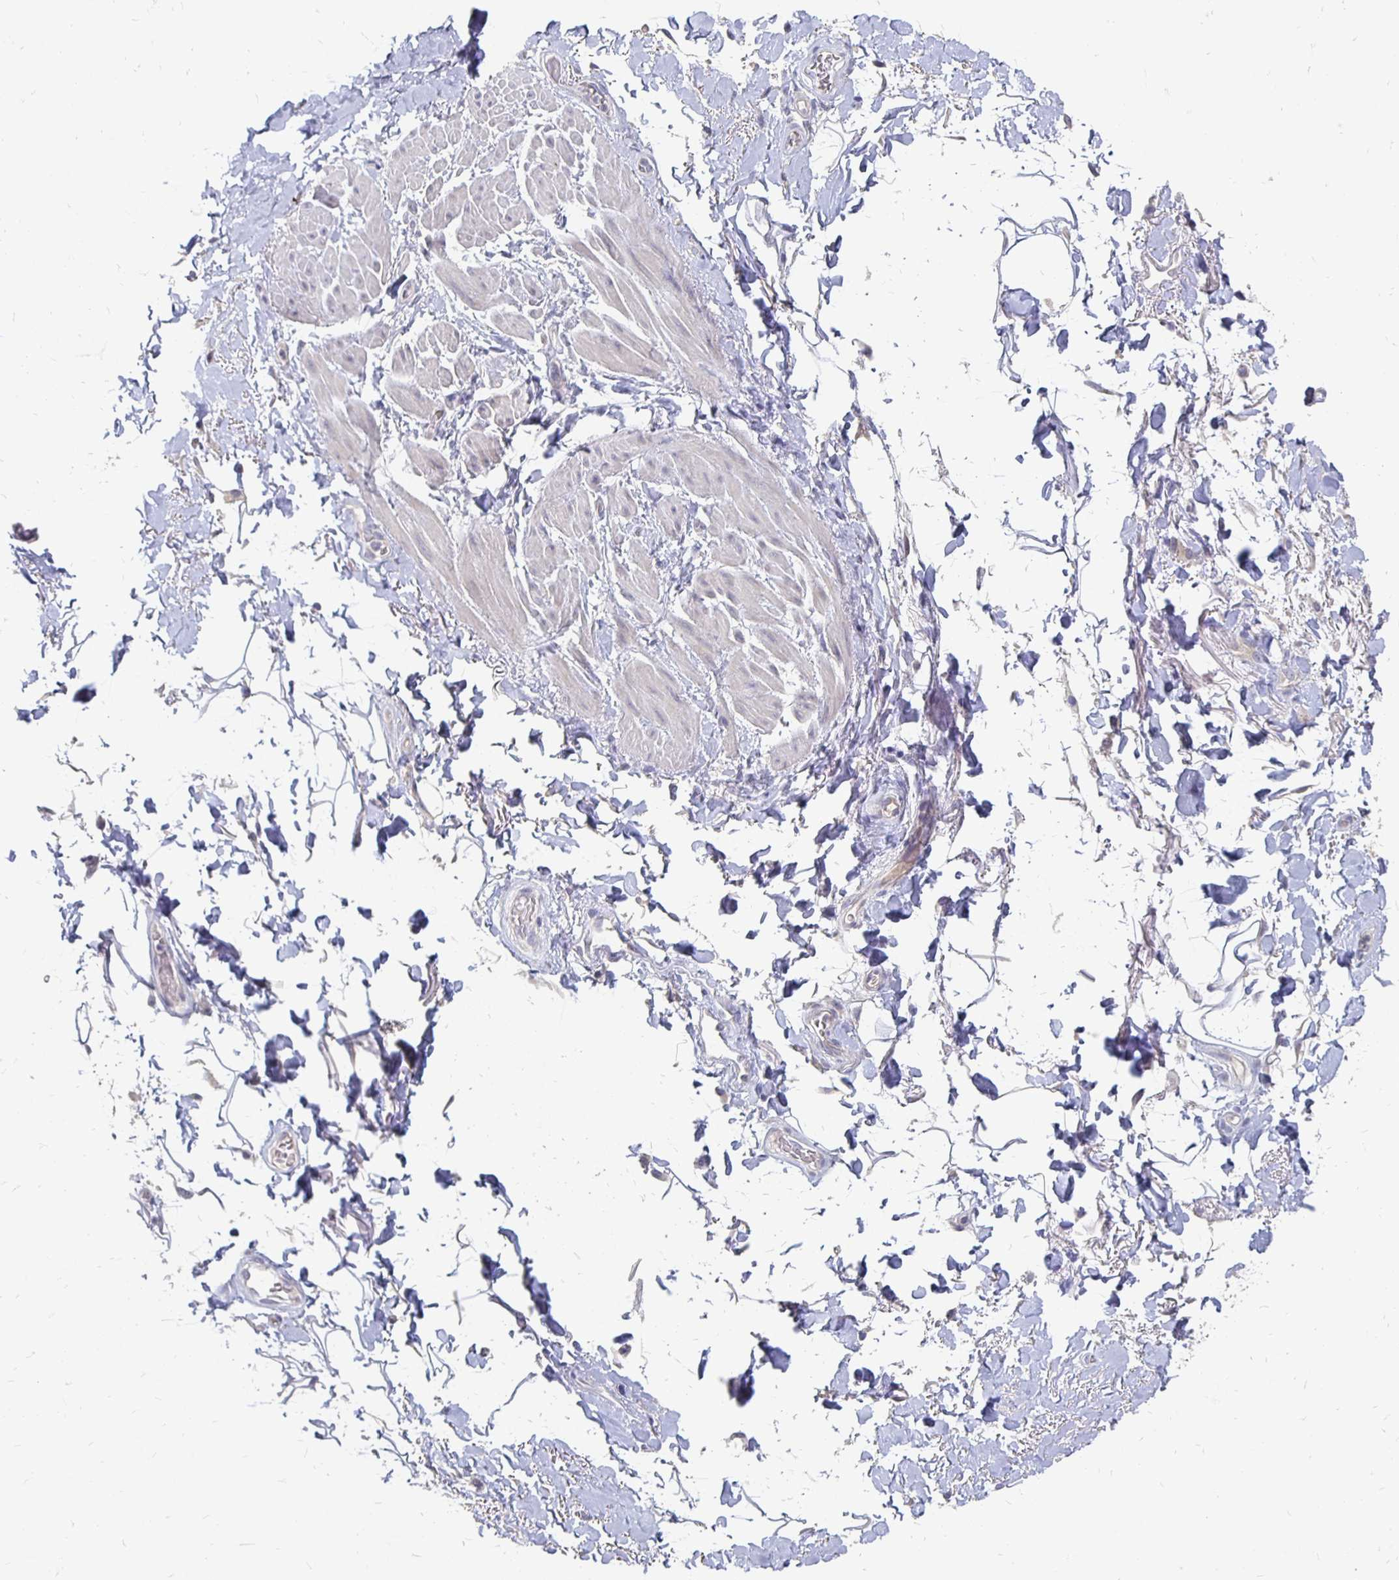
{"staining": {"intensity": "negative", "quantity": "none", "location": "none"}, "tissue": "adipose tissue", "cell_type": "Adipocytes", "image_type": "normal", "snomed": [{"axis": "morphology", "description": "Normal tissue, NOS"}, {"axis": "topography", "description": "Anal"}, {"axis": "topography", "description": "Peripheral nerve tissue"}], "caption": "High magnification brightfield microscopy of unremarkable adipose tissue stained with DAB (brown) and counterstained with hematoxylin (blue): adipocytes show no significant staining.", "gene": "FKRP", "patient": {"sex": "male", "age": 53}}